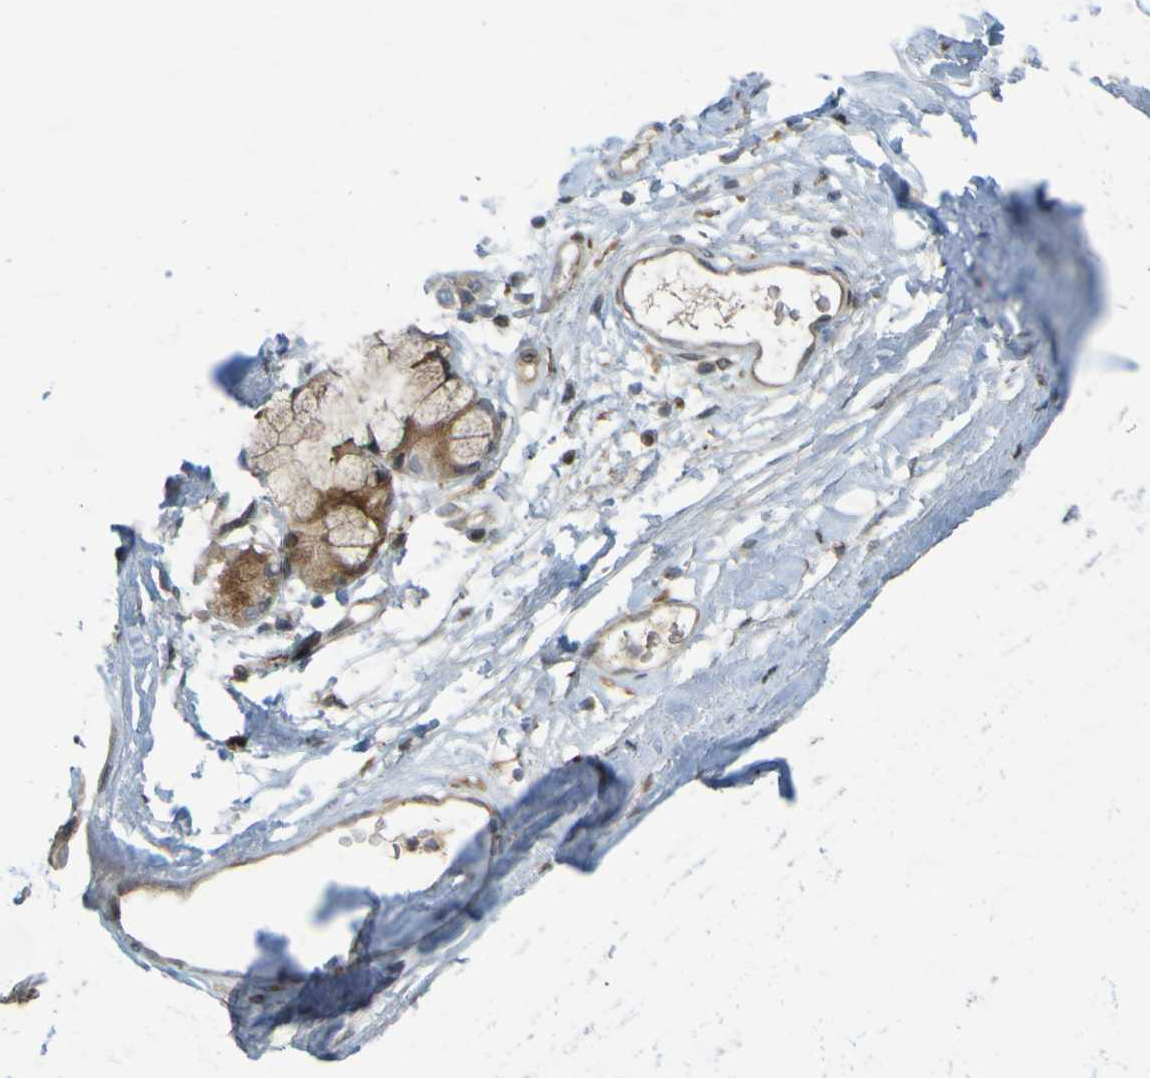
{"staining": {"intensity": "negative", "quantity": "none", "location": "none"}, "tissue": "adipose tissue", "cell_type": "Adipocytes", "image_type": "normal", "snomed": [{"axis": "morphology", "description": "Normal tissue, NOS"}, {"axis": "topography", "description": "Cartilage tissue"}, {"axis": "topography", "description": "Bronchus"}], "caption": "A micrograph of human adipose tissue is negative for staining in adipocytes. (DAB IHC, high magnification).", "gene": "GUCY1A1", "patient": {"sex": "female", "age": 73}}